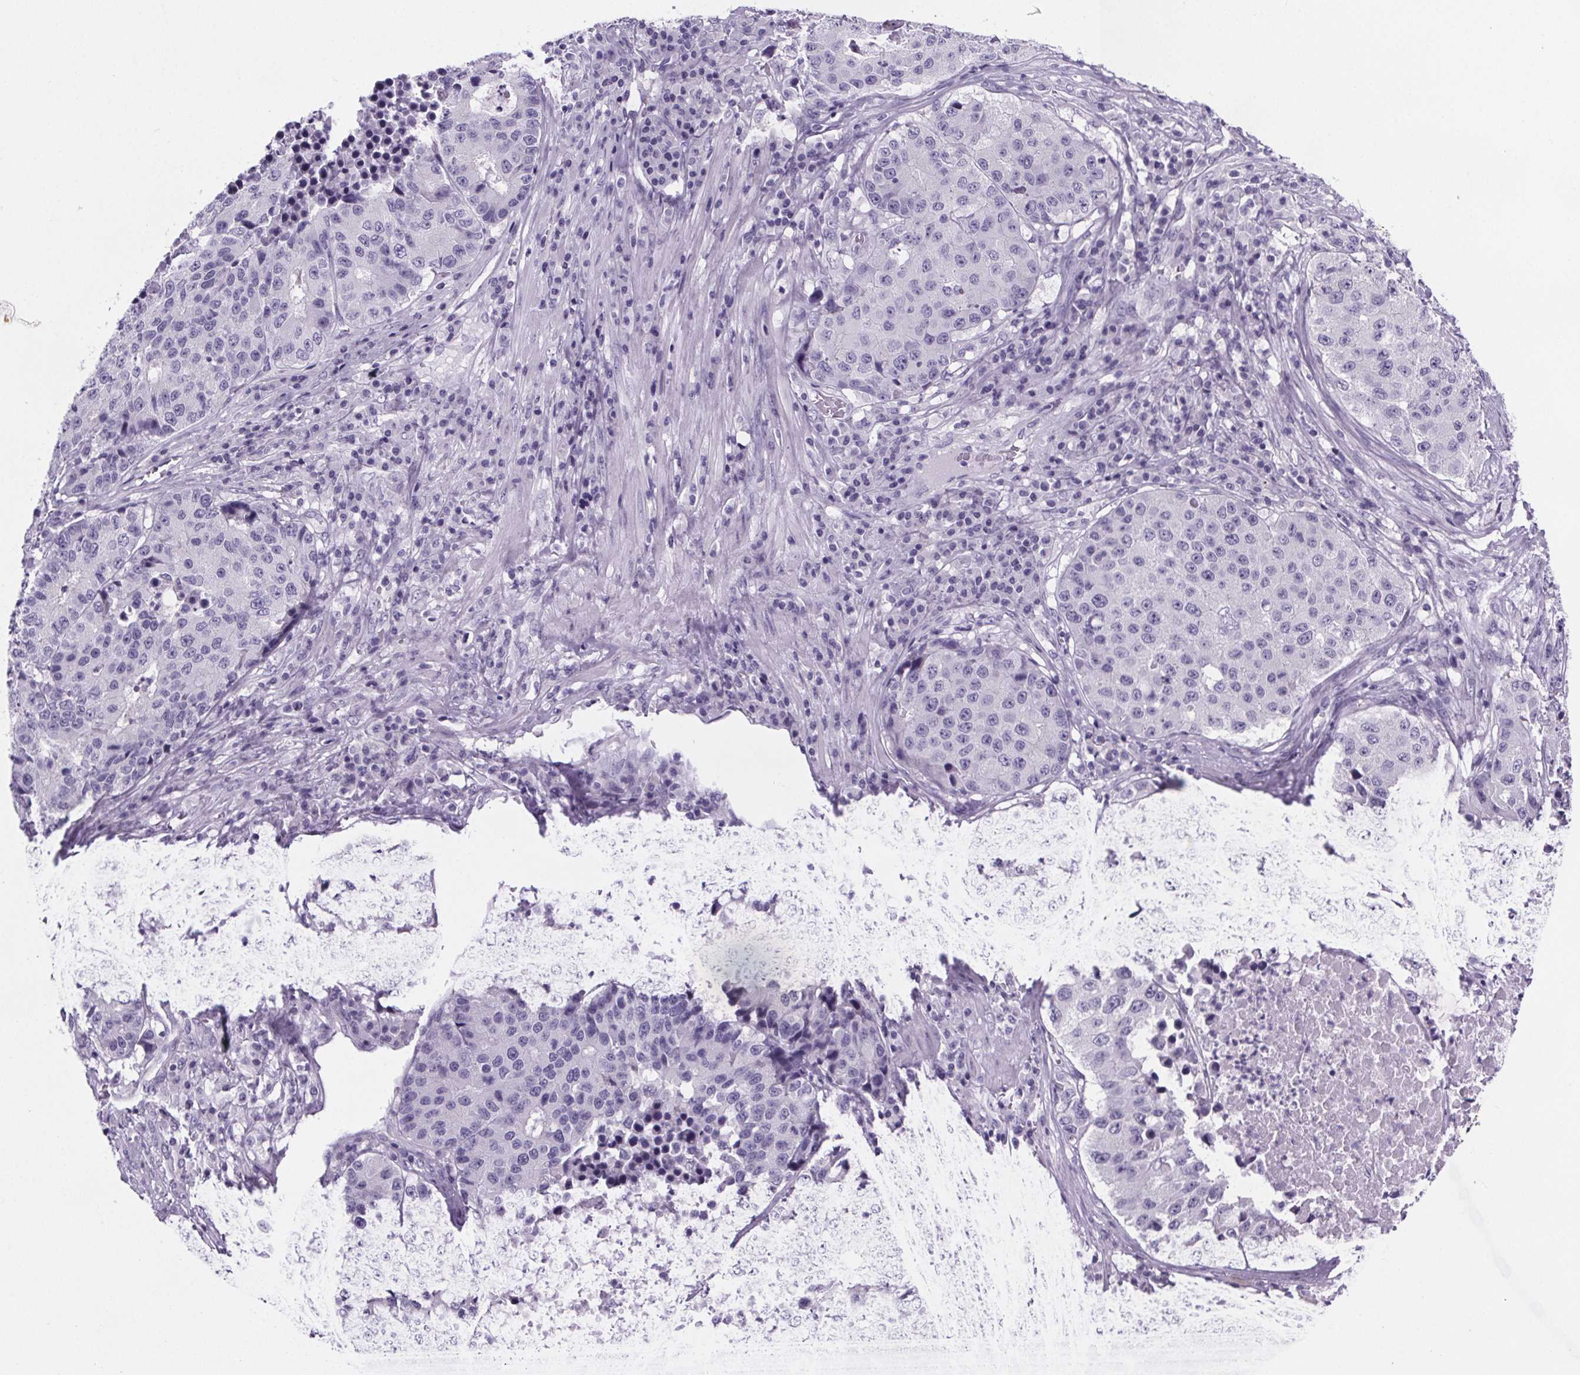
{"staining": {"intensity": "negative", "quantity": "none", "location": "none"}, "tissue": "stomach cancer", "cell_type": "Tumor cells", "image_type": "cancer", "snomed": [{"axis": "morphology", "description": "Adenocarcinoma, NOS"}, {"axis": "topography", "description": "Stomach"}], "caption": "High power microscopy histopathology image of an immunohistochemistry photomicrograph of stomach adenocarcinoma, revealing no significant expression in tumor cells.", "gene": "CUBN", "patient": {"sex": "male", "age": 71}}